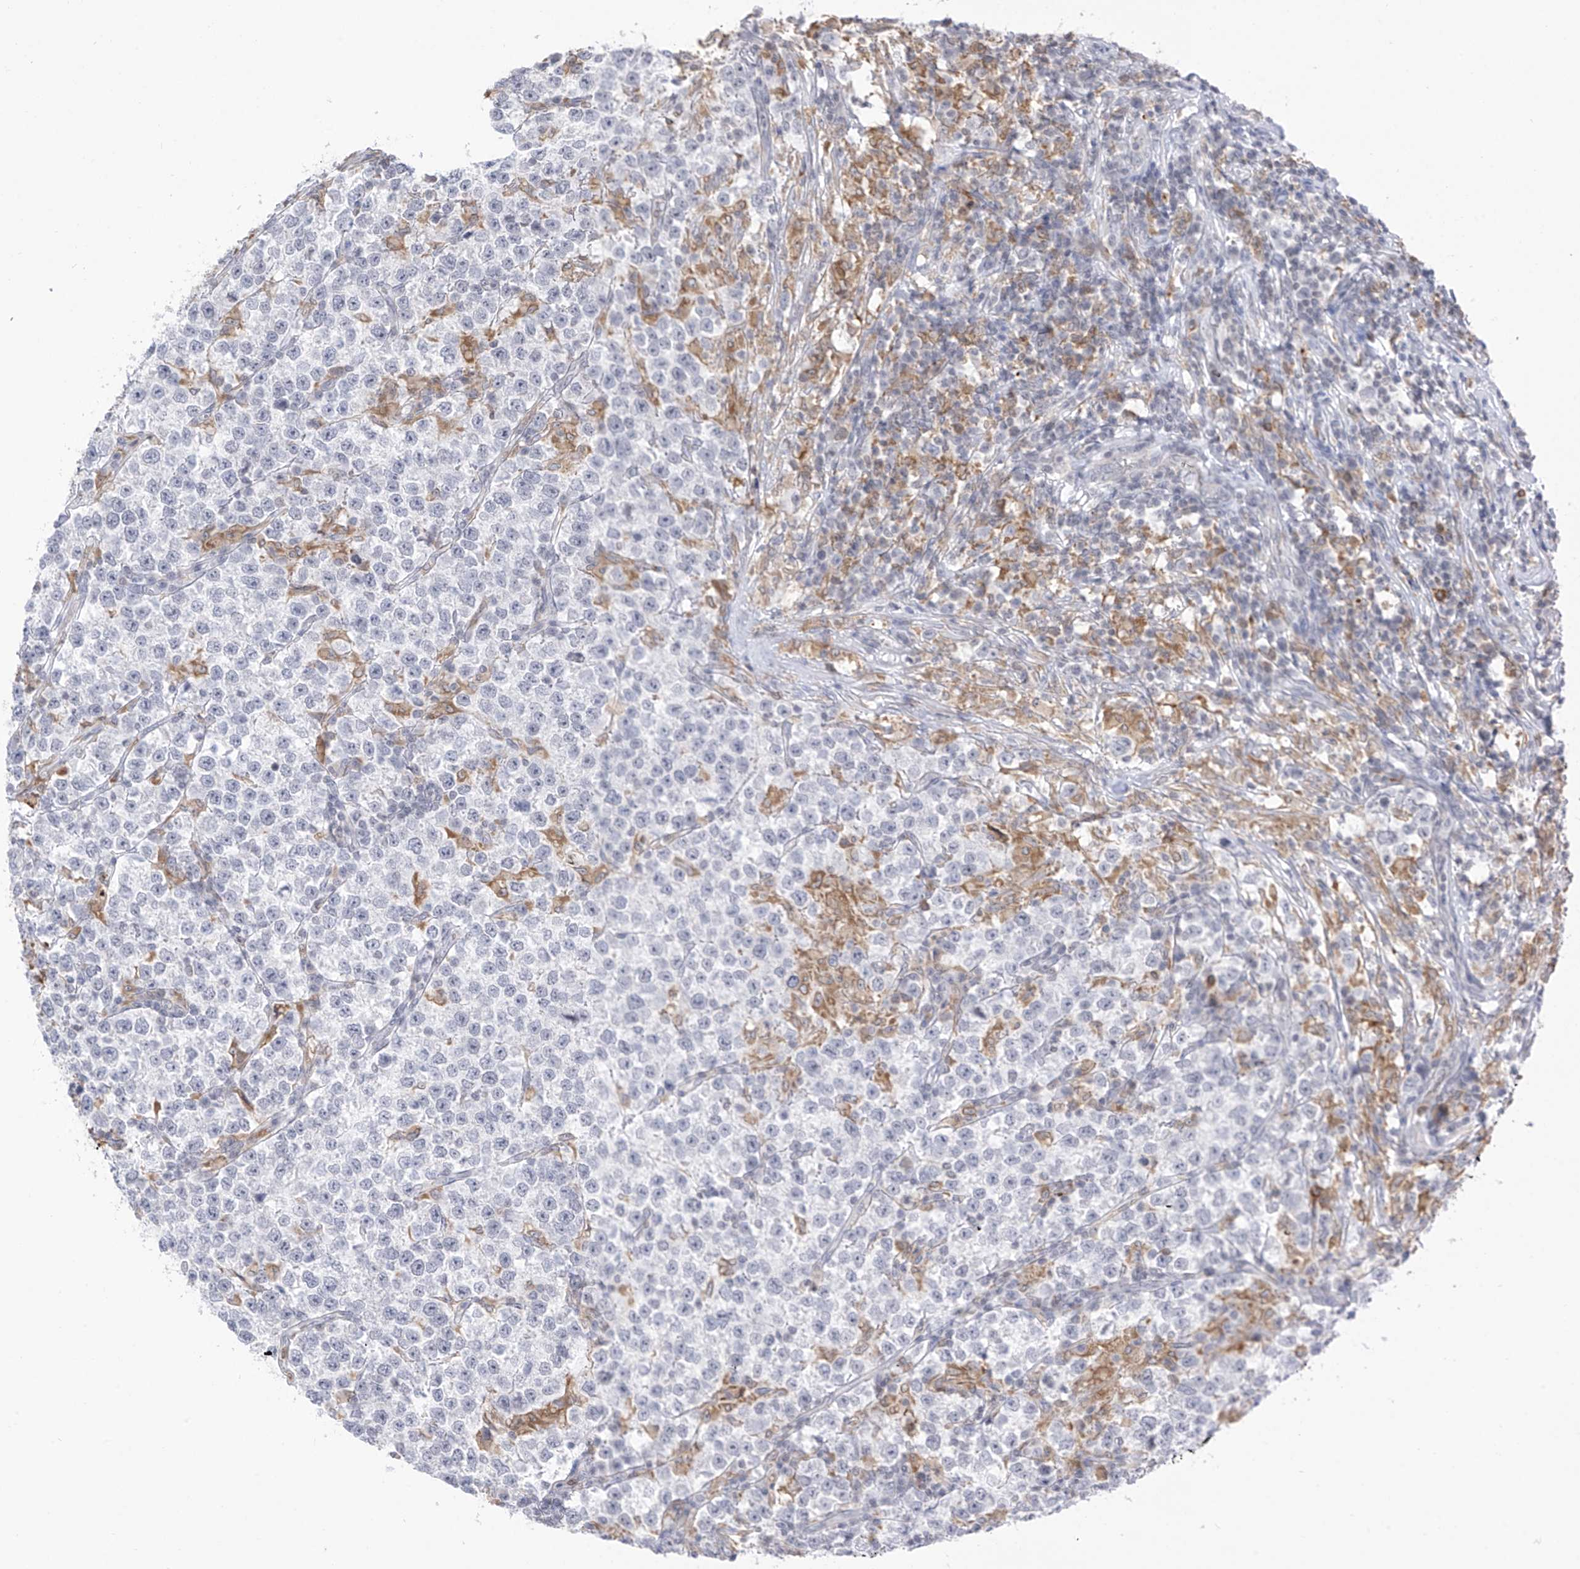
{"staining": {"intensity": "negative", "quantity": "none", "location": "none"}, "tissue": "testis cancer", "cell_type": "Tumor cells", "image_type": "cancer", "snomed": [{"axis": "morphology", "description": "Normal tissue, NOS"}, {"axis": "morphology", "description": "Seminoma, NOS"}, {"axis": "topography", "description": "Testis"}], "caption": "Immunohistochemistry micrograph of neoplastic tissue: human testis cancer (seminoma) stained with DAB (3,3'-diaminobenzidine) shows no significant protein staining in tumor cells.", "gene": "TBXAS1", "patient": {"sex": "male", "age": 43}}